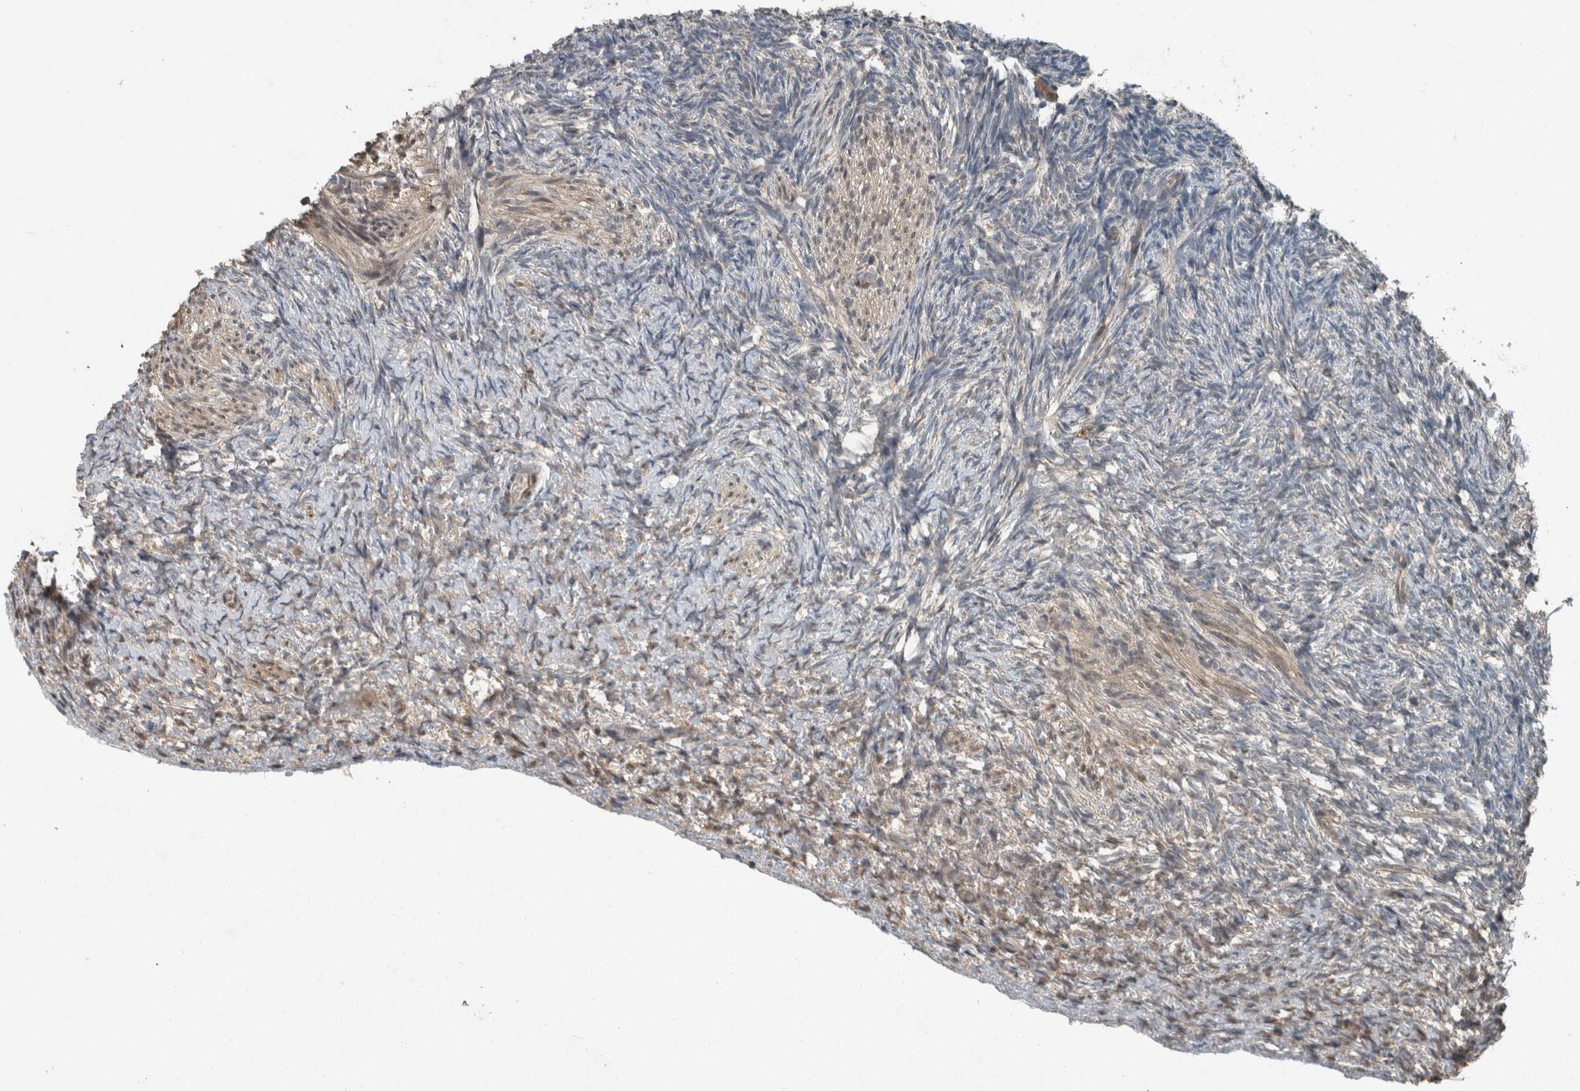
{"staining": {"intensity": "negative", "quantity": "none", "location": "none"}, "tissue": "ovary", "cell_type": "Ovarian stroma cells", "image_type": "normal", "snomed": [{"axis": "morphology", "description": "Normal tissue, NOS"}, {"axis": "topography", "description": "Ovary"}], "caption": "DAB (3,3'-diaminobenzidine) immunohistochemical staining of benign human ovary demonstrates no significant staining in ovarian stroma cells. (DAB IHC with hematoxylin counter stain).", "gene": "MYO1E", "patient": {"sex": "female", "age": 34}}